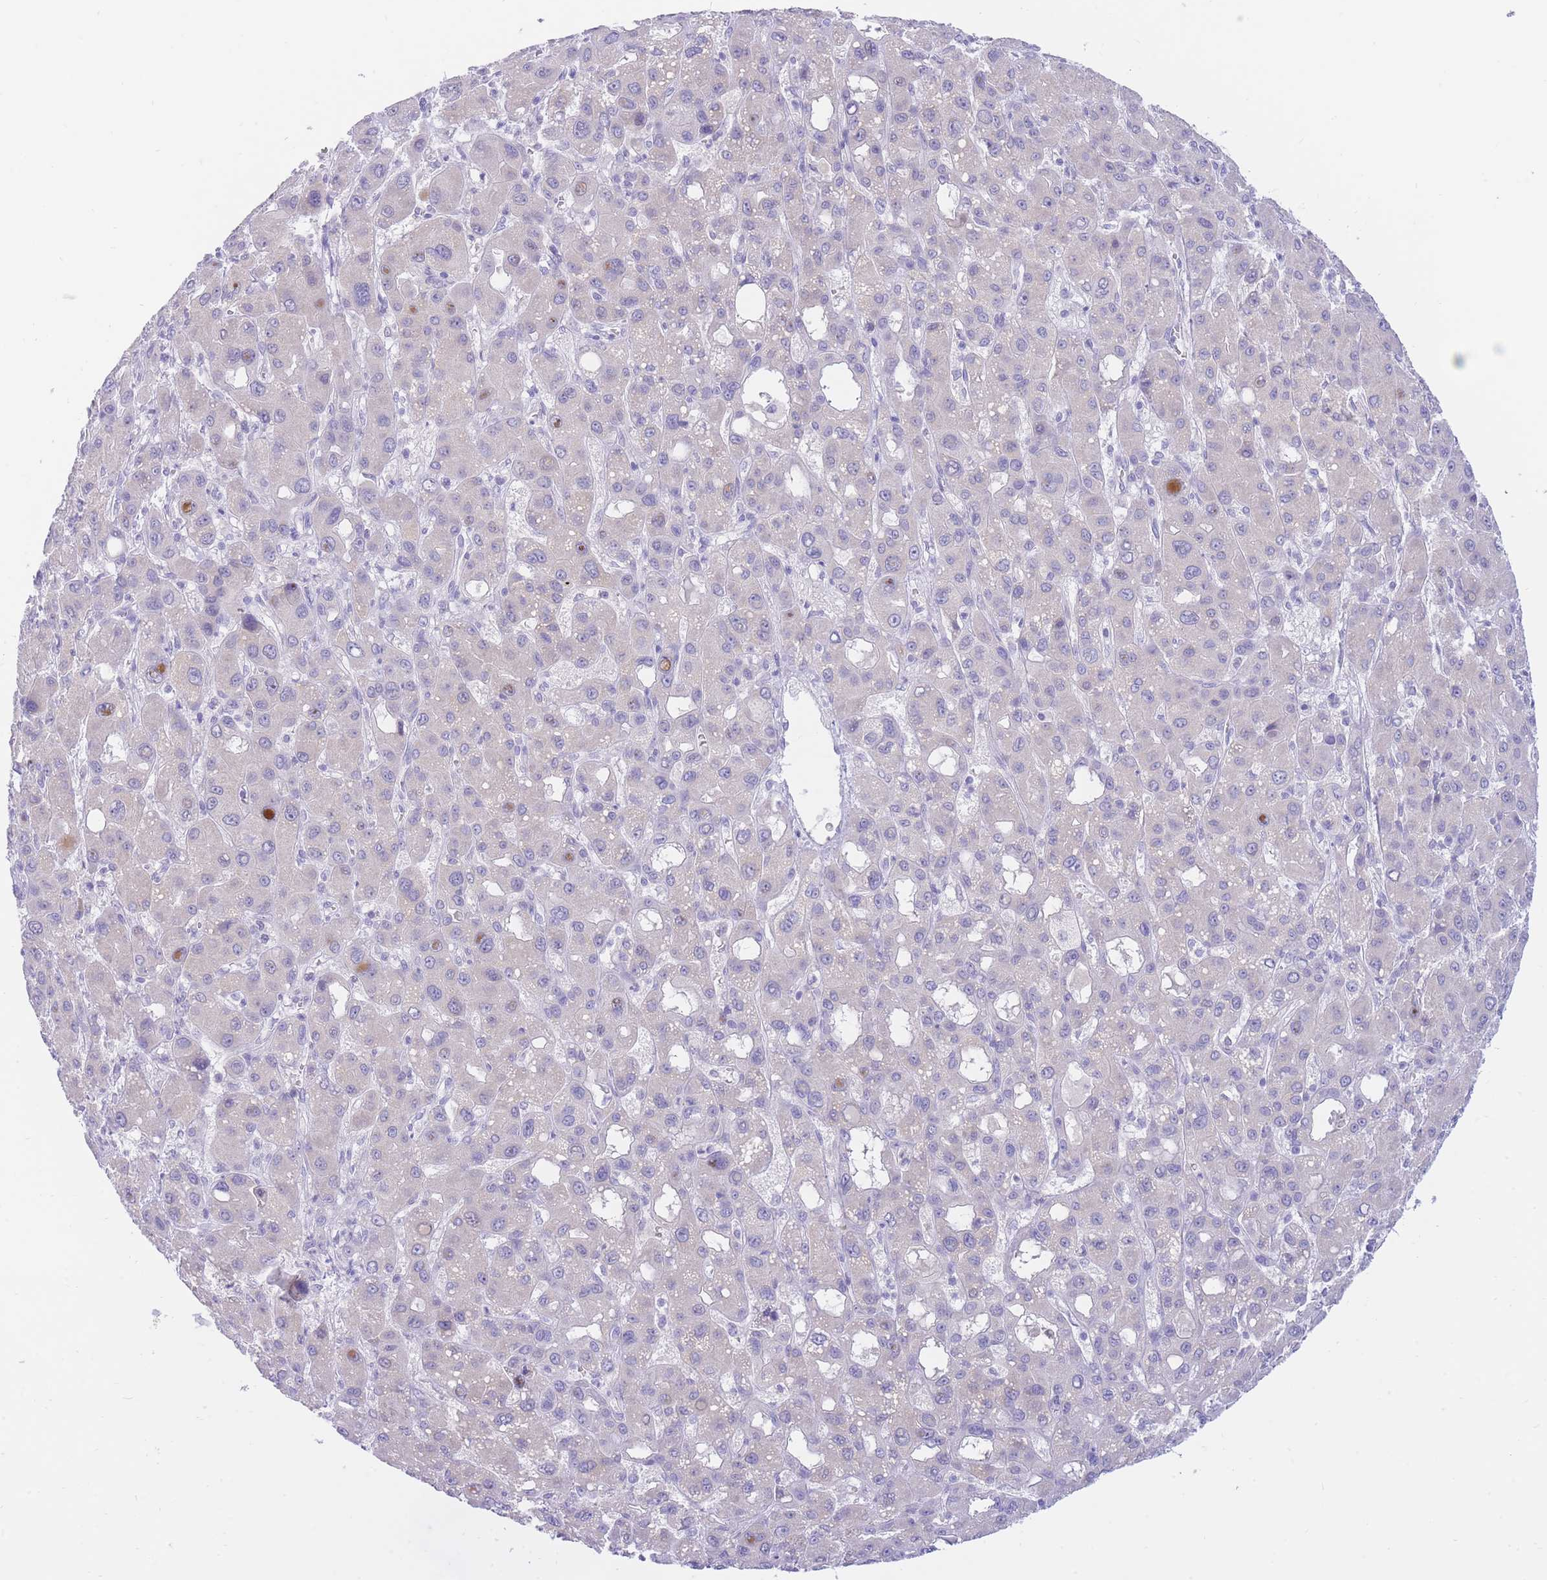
{"staining": {"intensity": "negative", "quantity": "none", "location": "none"}, "tissue": "liver cancer", "cell_type": "Tumor cells", "image_type": "cancer", "snomed": [{"axis": "morphology", "description": "Carcinoma, Hepatocellular, NOS"}, {"axis": "topography", "description": "Liver"}], "caption": "This is an immunohistochemistry micrograph of hepatocellular carcinoma (liver). There is no staining in tumor cells.", "gene": "SSUH2", "patient": {"sex": "male", "age": 55}}